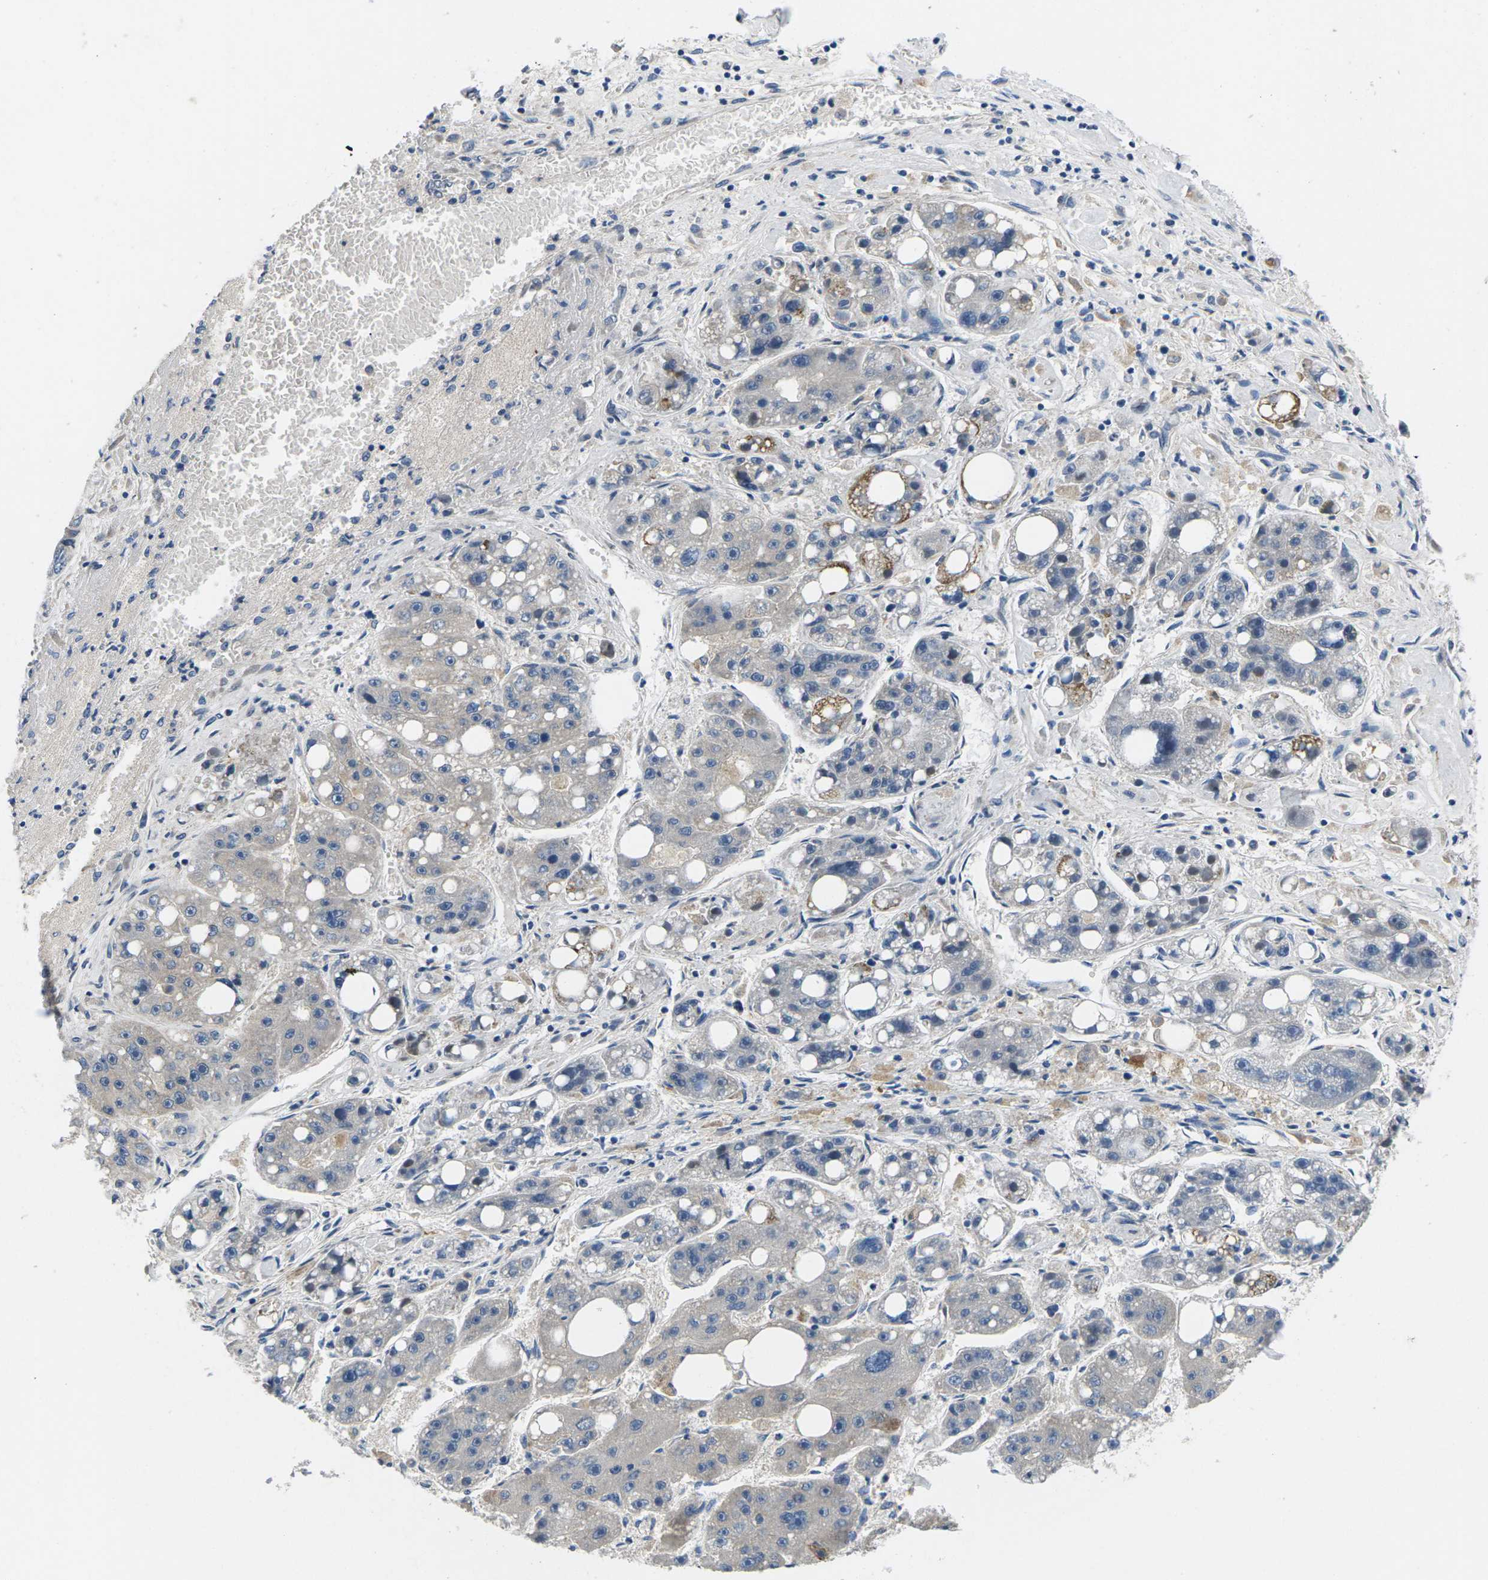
{"staining": {"intensity": "negative", "quantity": "none", "location": "none"}, "tissue": "liver cancer", "cell_type": "Tumor cells", "image_type": "cancer", "snomed": [{"axis": "morphology", "description": "Carcinoma, Hepatocellular, NOS"}, {"axis": "topography", "description": "Liver"}], "caption": "Hepatocellular carcinoma (liver) was stained to show a protein in brown. There is no significant staining in tumor cells. (Immunohistochemistry, brightfield microscopy, high magnification).", "gene": "ERGIC3", "patient": {"sex": "female", "age": 61}}